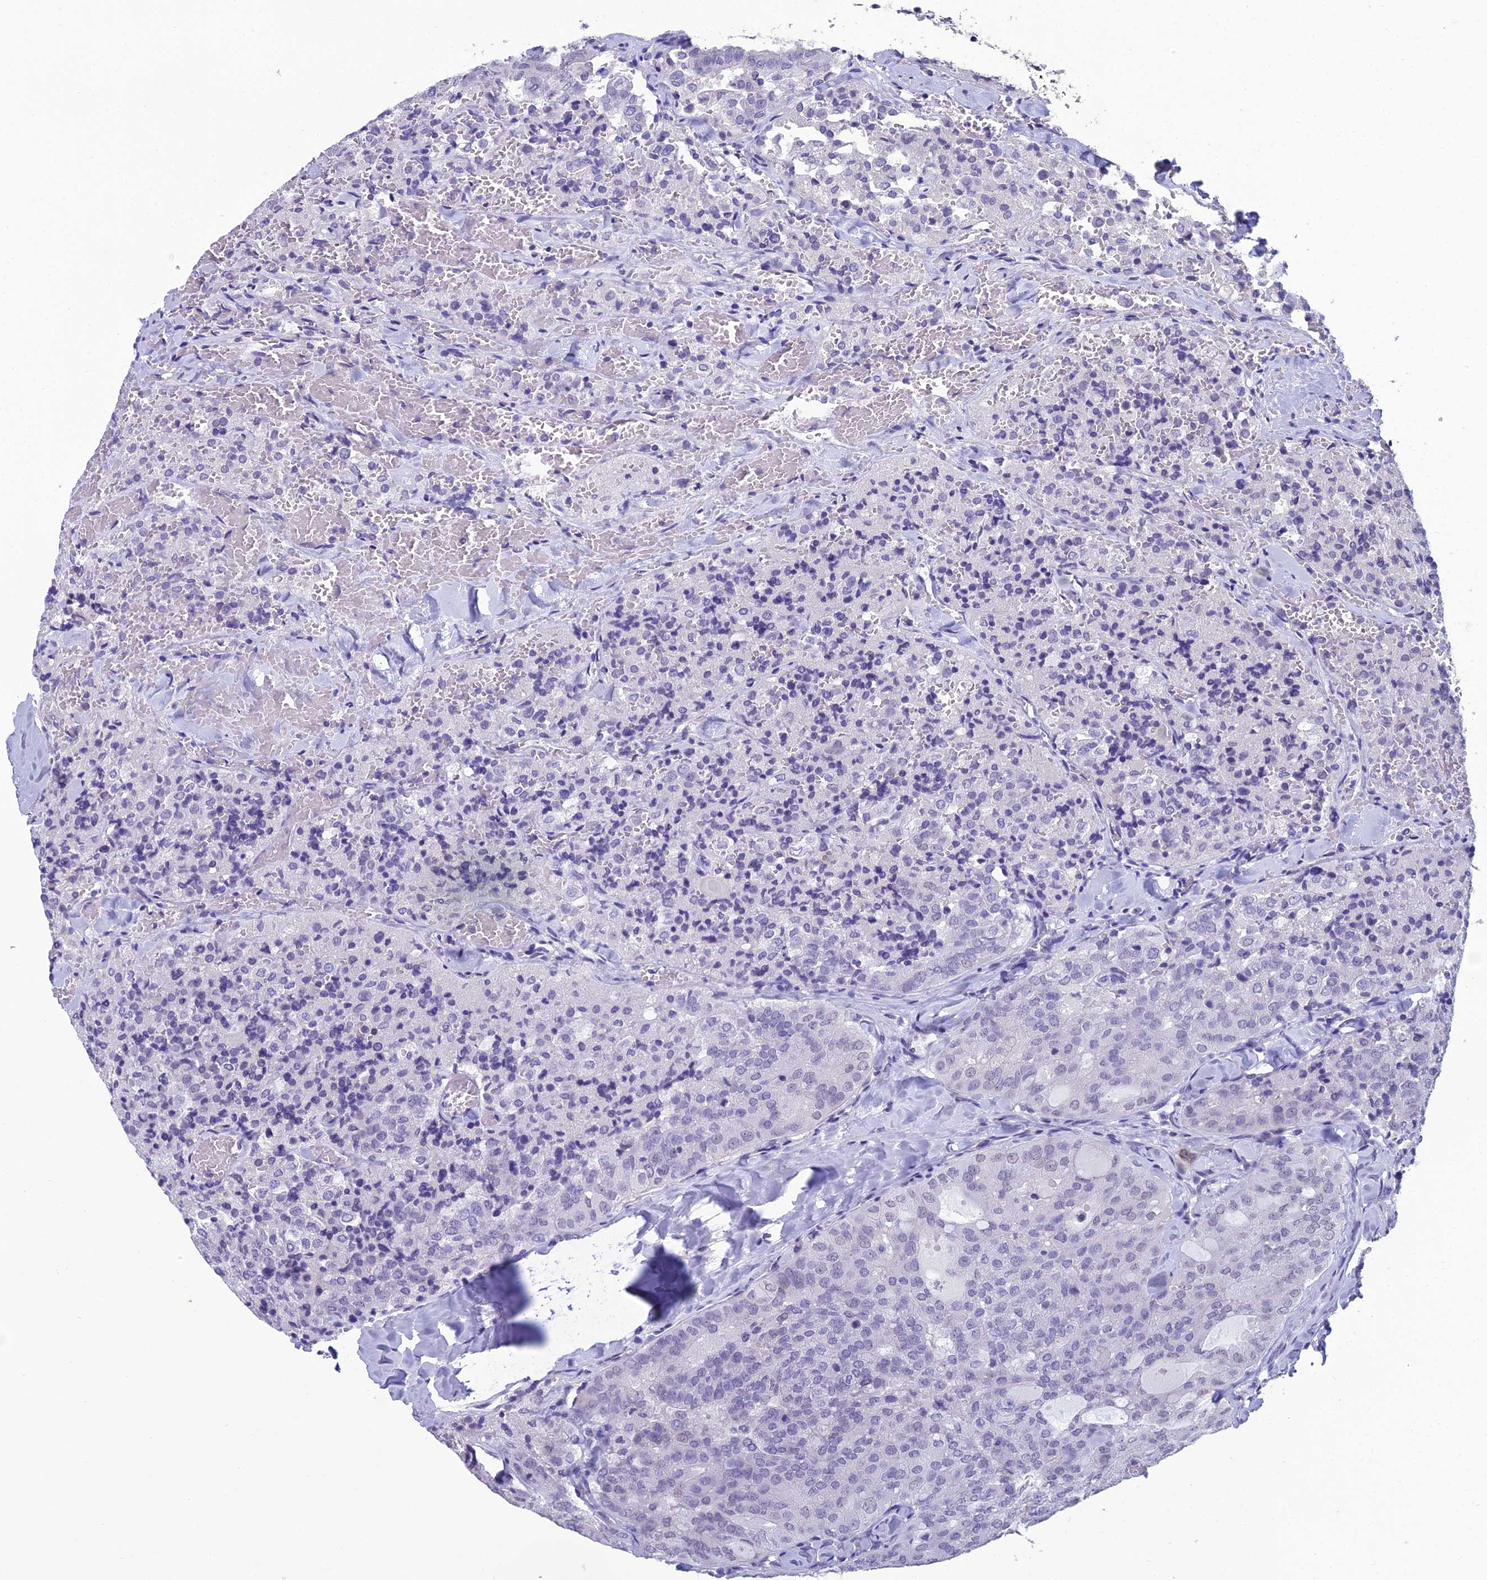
{"staining": {"intensity": "weak", "quantity": "<25%", "location": "nuclear"}, "tissue": "thyroid cancer", "cell_type": "Tumor cells", "image_type": "cancer", "snomed": [{"axis": "morphology", "description": "Follicular adenoma carcinoma, NOS"}, {"axis": "topography", "description": "Thyroid gland"}], "caption": "This is an immunohistochemistry photomicrograph of follicular adenoma carcinoma (thyroid). There is no positivity in tumor cells.", "gene": "GRWD1", "patient": {"sex": "male", "age": 75}}